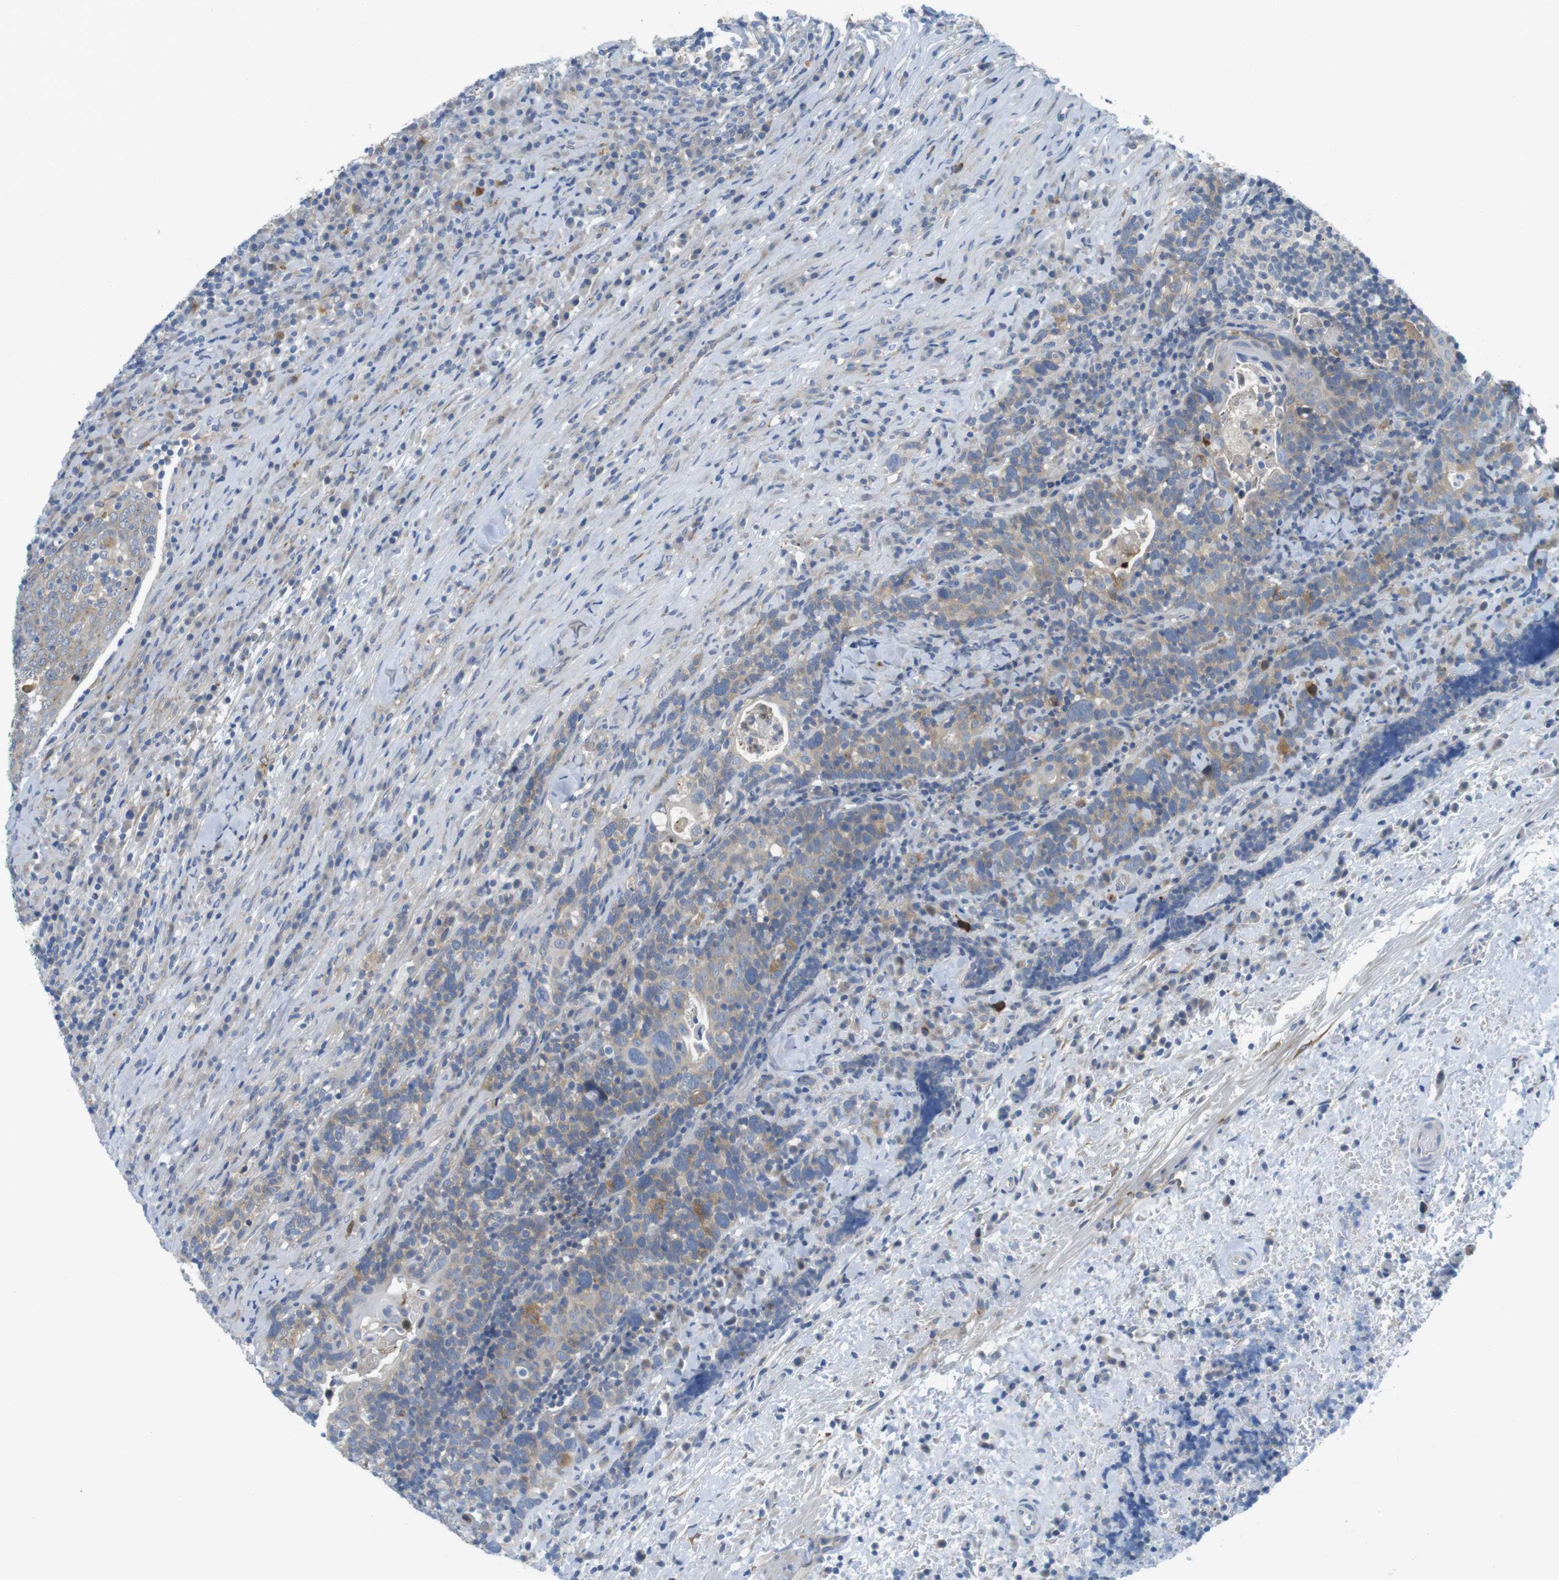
{"staining": {"intensity": "weak", "quantity": ">75%", "location": "cytoplasmic/membranous"}, "tissue": "head and neck cancer", "cell_type": "Tumor cells", "image_type": "cancer", "snomed": [{"axis": "morphology", "description": "Squamous cell carcinoma, NOS"}, {"axis": "morphology", "description": "Squamous cell carcinoma, metastatic, NOS"}, {"axis": "topography", "description": "Lymph node"}, {"axis": "topography", "description": "Head-Neck"}], "caption": "Immunohistochemistry (IHC) image of neoplastic tissue: human head and neck cancer stained using immunohistochemistry displays low levels of weak protein expression localized specifically in the cytoplasmic/membranous of tumor cells, appearing as a cytoplasmic/membranous brown color.", "gene": "CASP2", "patient": {"sex": "male", "age": 62}}